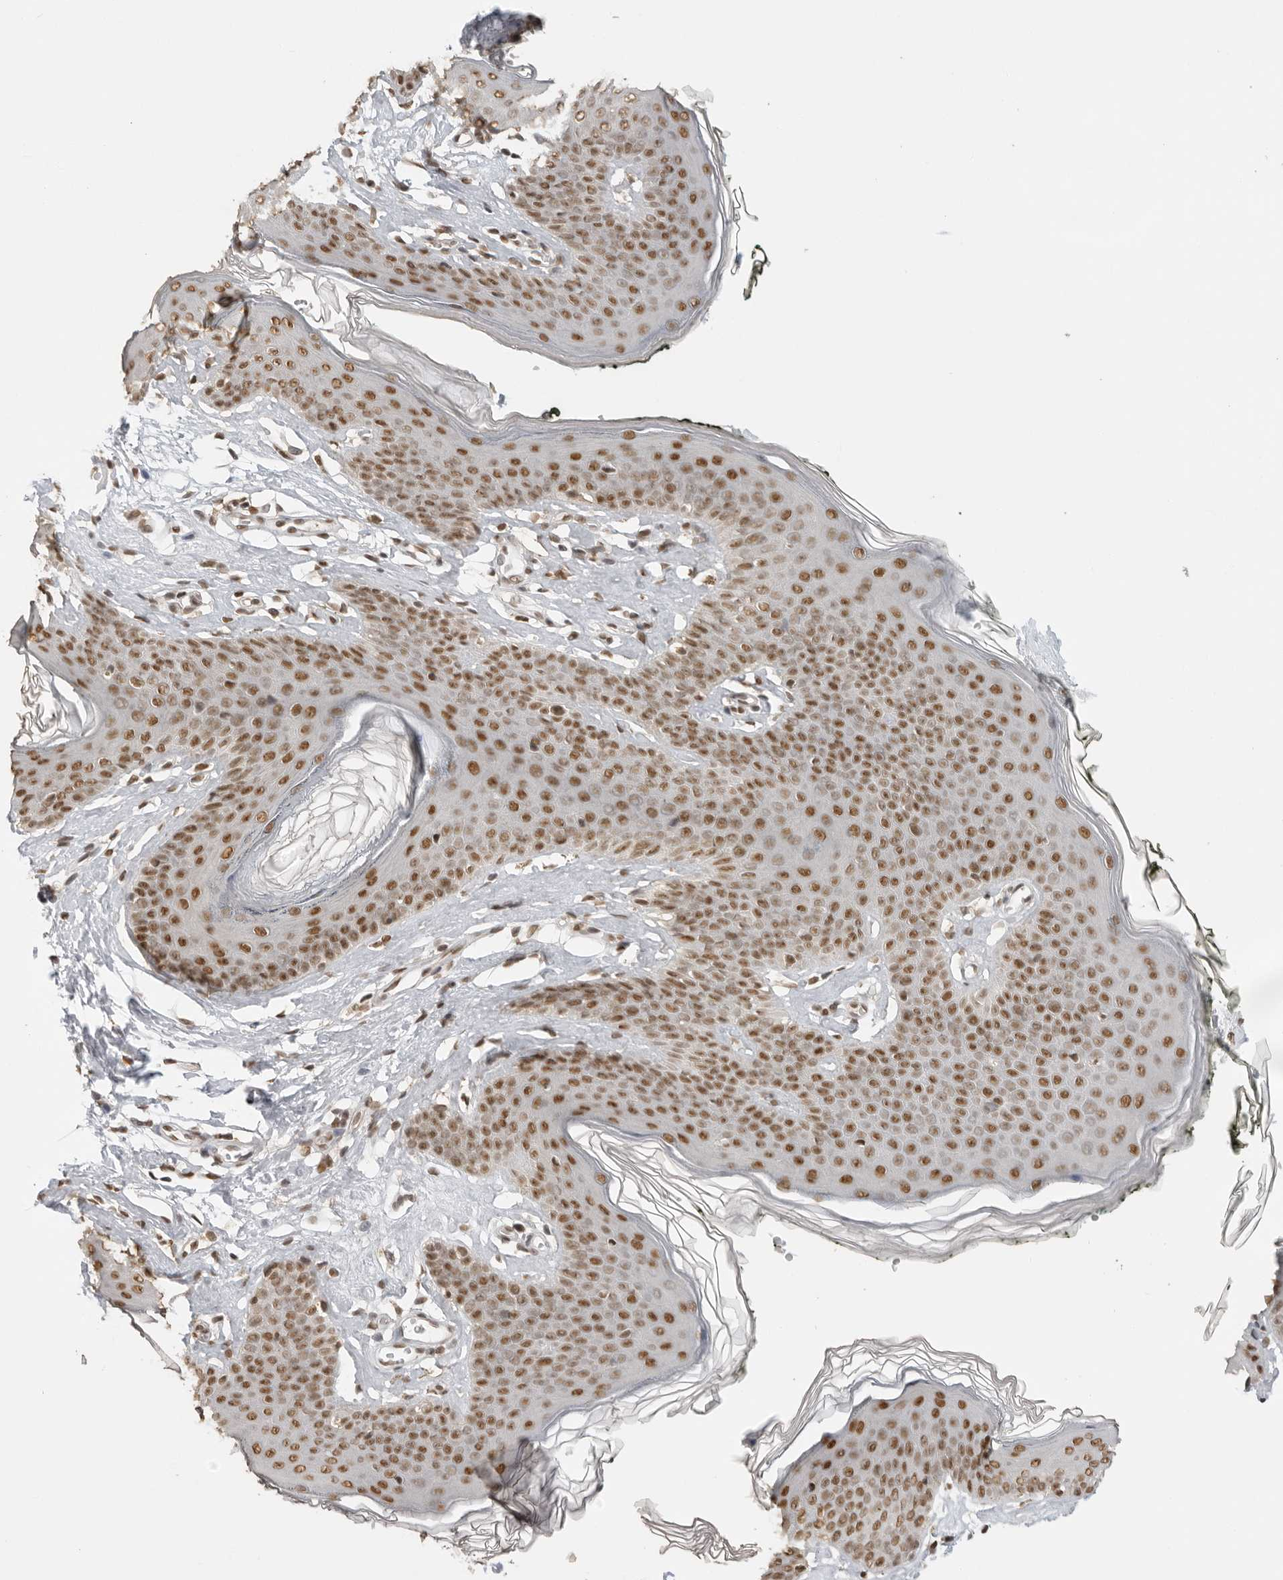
{"staining": {"intensity": "strong", "quantity": ">75%", "location": "nuclear"}, "tissue": "skin", "cell_type": "Epidermal cells", "image_type": "normal", "snomed": [{"axis": "morphology", "description": "Normal tissue, NOS"}, {"axis": "morphology", "description": "Inflammation, NOS"}, {"axis": "topography", "description": "Vulva"}], "caption": "A high-resolution image shows IHC staining of unremarkable skin, which reveals strong nuclear staining in about >75% of epidermal cells.", "gene": "RPA2", "patient": {"sex": "female", "age": 84}}